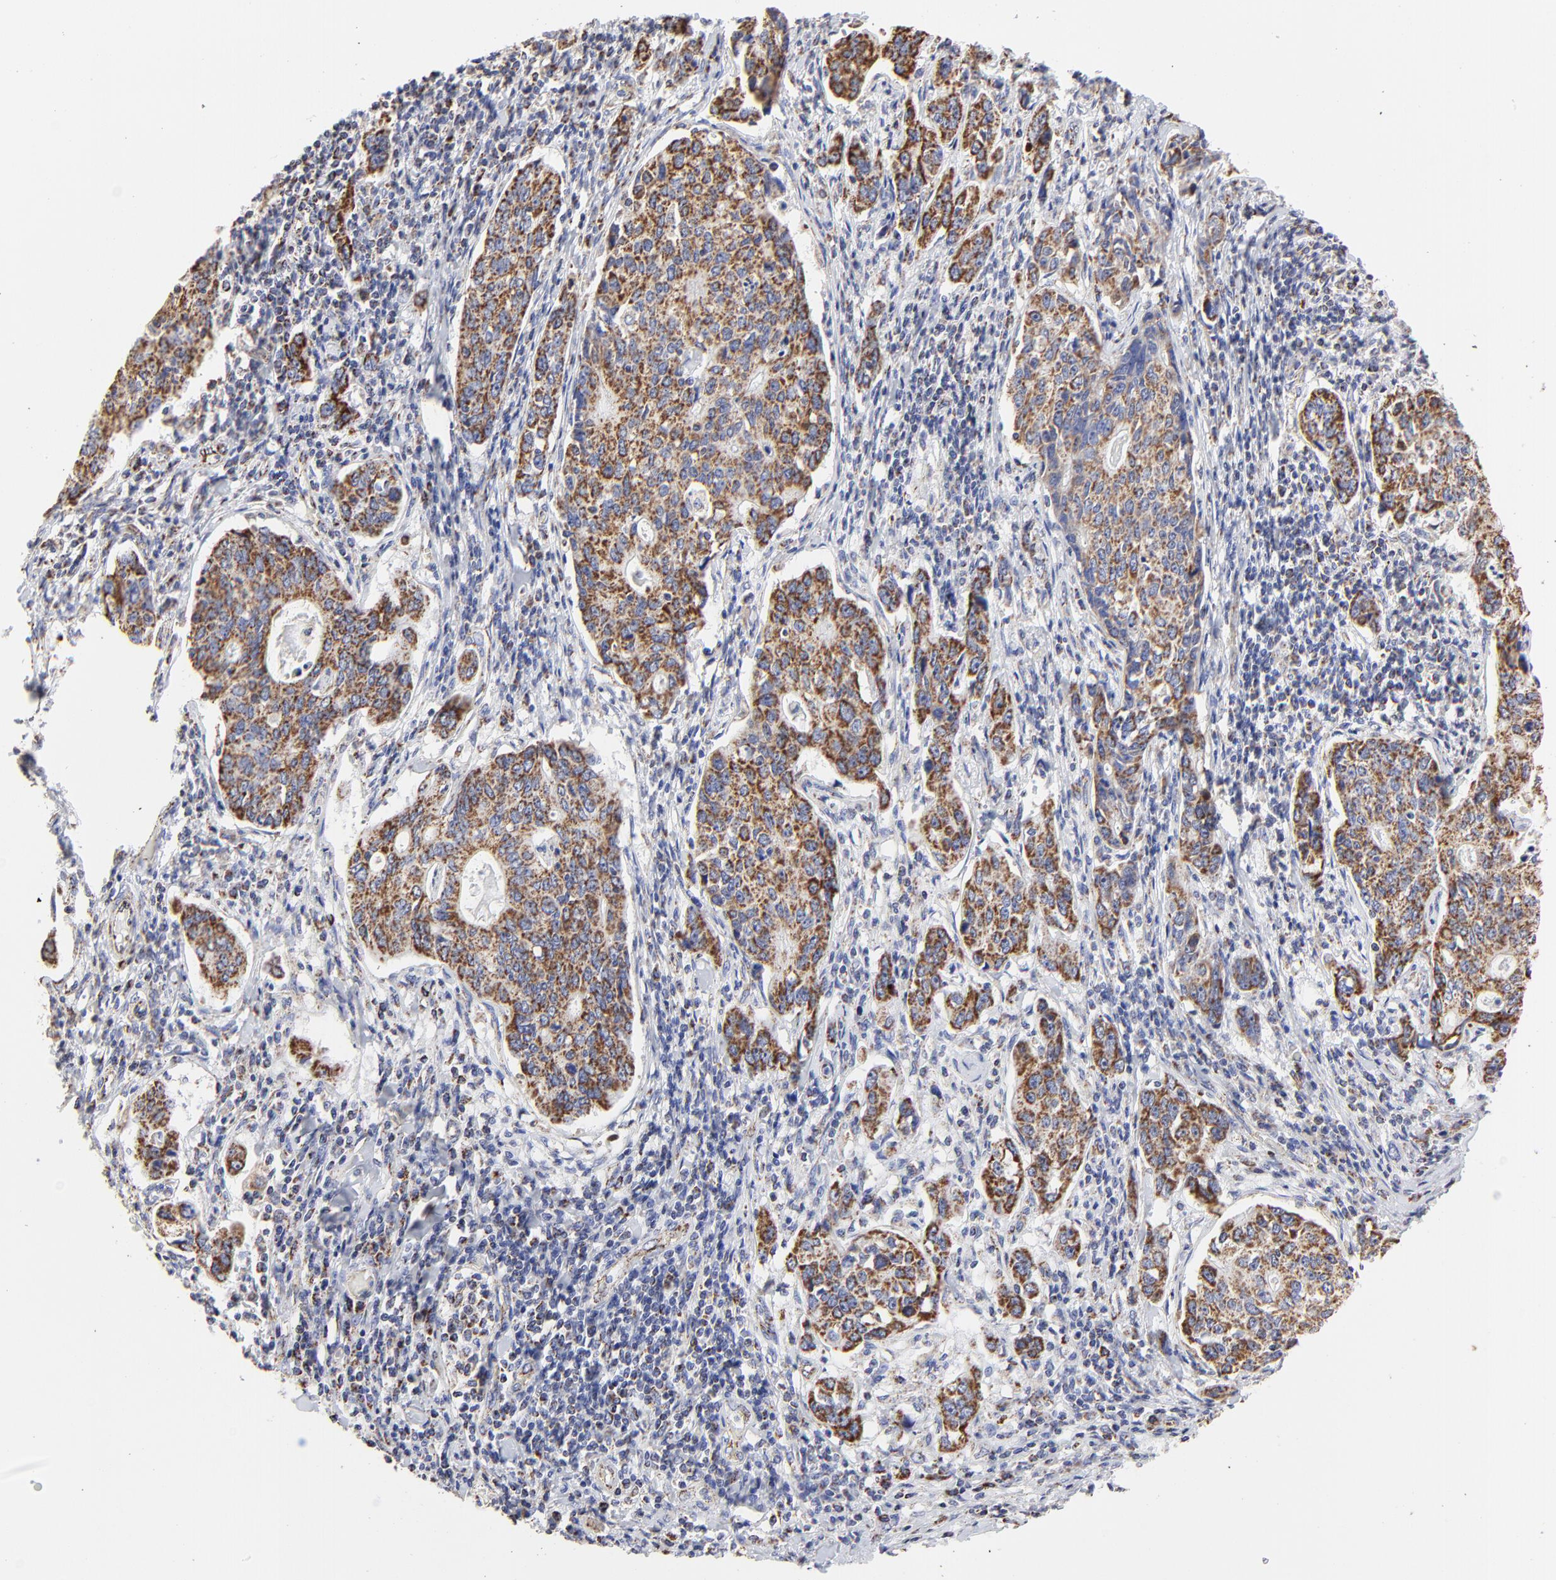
{"staining": {"intensity": "strong", "quantity": ">75%", "location": "cytoplasmic/membranous"}, "tissue": "stomach cancer", "cell_type": "Tumor cells", "image_type": "cancer", "snomed": [{"axis": "morphology", "description": "Adenocarcinoma, NOS"}, {"axis": "topography", "description": "Esophagus"}, {"axis": "topography", "description": "Stomach"}], "caption": "Tumor cells display high levels of strong cytoplasmic/membranous expression in approximately >75% of cells in adenocarcinoma (stomach).", "gene": "PINK1", "patient": {"sex": "male", "age": 74}}